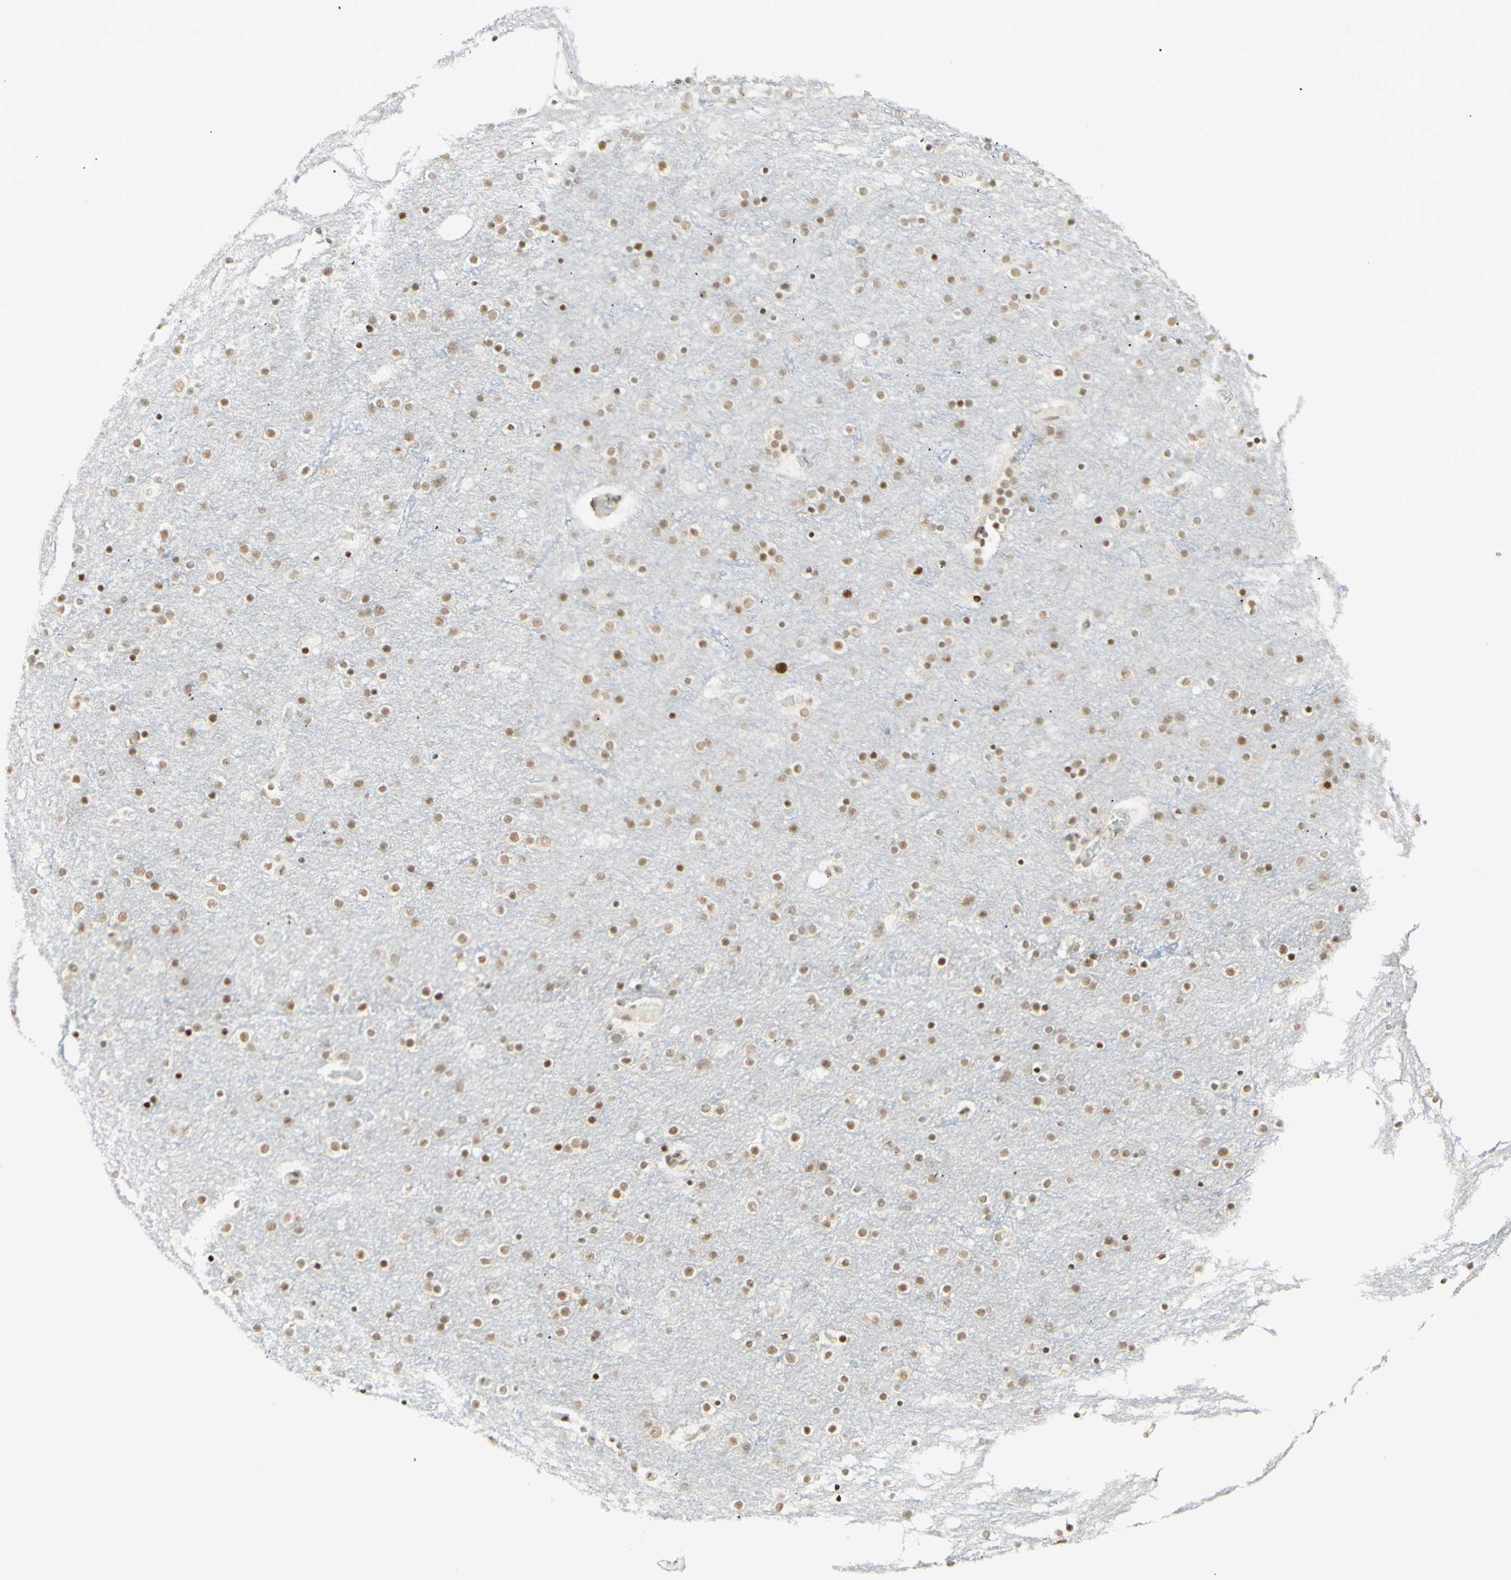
{"staining": {"intensity": "moderate", "quantity": ">75%", "location": "nuclear"}, "tissue": "cerebral cortex", "cell_type": "Endothelial cells", "image_type": "normal", "snomed": [{"axis": "morphology", "description": "Normal tissue, NOS"}, {"axis": "topography", "description": "Cerebral cortex"}], "caption": "IHC (DAB) staining of unremarkable cerebral cortex reveals moderate nuclear protein positivity in about >75% of endothelial cells. The staining was performed using DAB to visualize the protein expression in brown, while the nuclei were stained in blue with hematoxylin (Magnification: 20x).", "gene": "ZMYM6", "patient": {"sex": "female", "age": 54}}